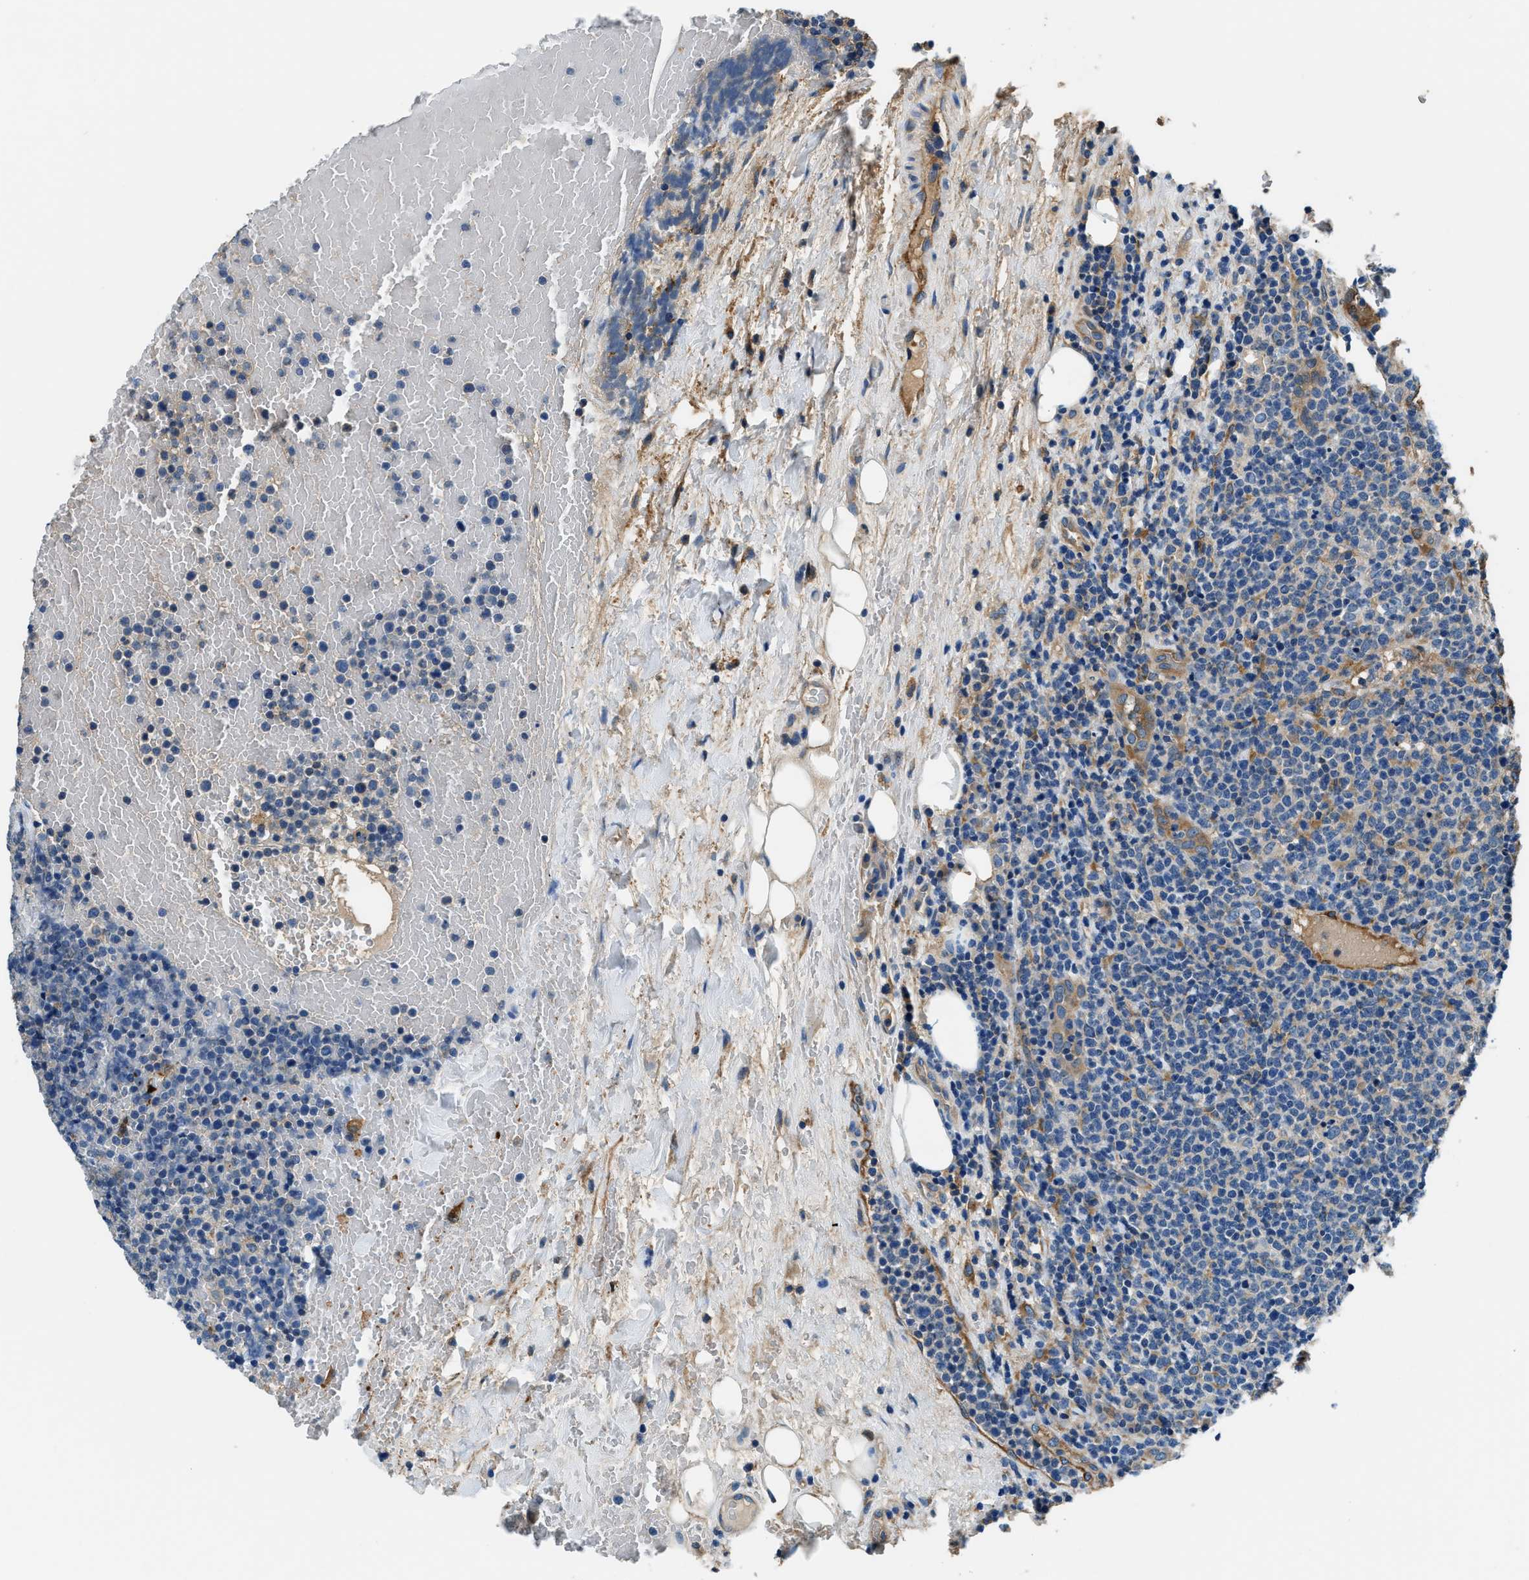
{"staining": {"intensity": "weak", "quantity": "25%-75%", "location": "cytoplasmic/membranous"}, "tissue": "lymphoma", "cell_type": "Tumor cells", "image_type": "cancer", "snomed": [{"axis": "morphology", "description": "Malignant lymphoma, non-Hodgkin's type, High grade"}, {"axis": "topography", "description": "Lymph node"}], "caption": "Lymphoma stained for a protein (brown) exhibits weak cytoplasmic/membranous positive positivity in about 25%-75% of tumor cells.", "gene": "EEA1", "patient": {"sex": "male", "age": 61}}